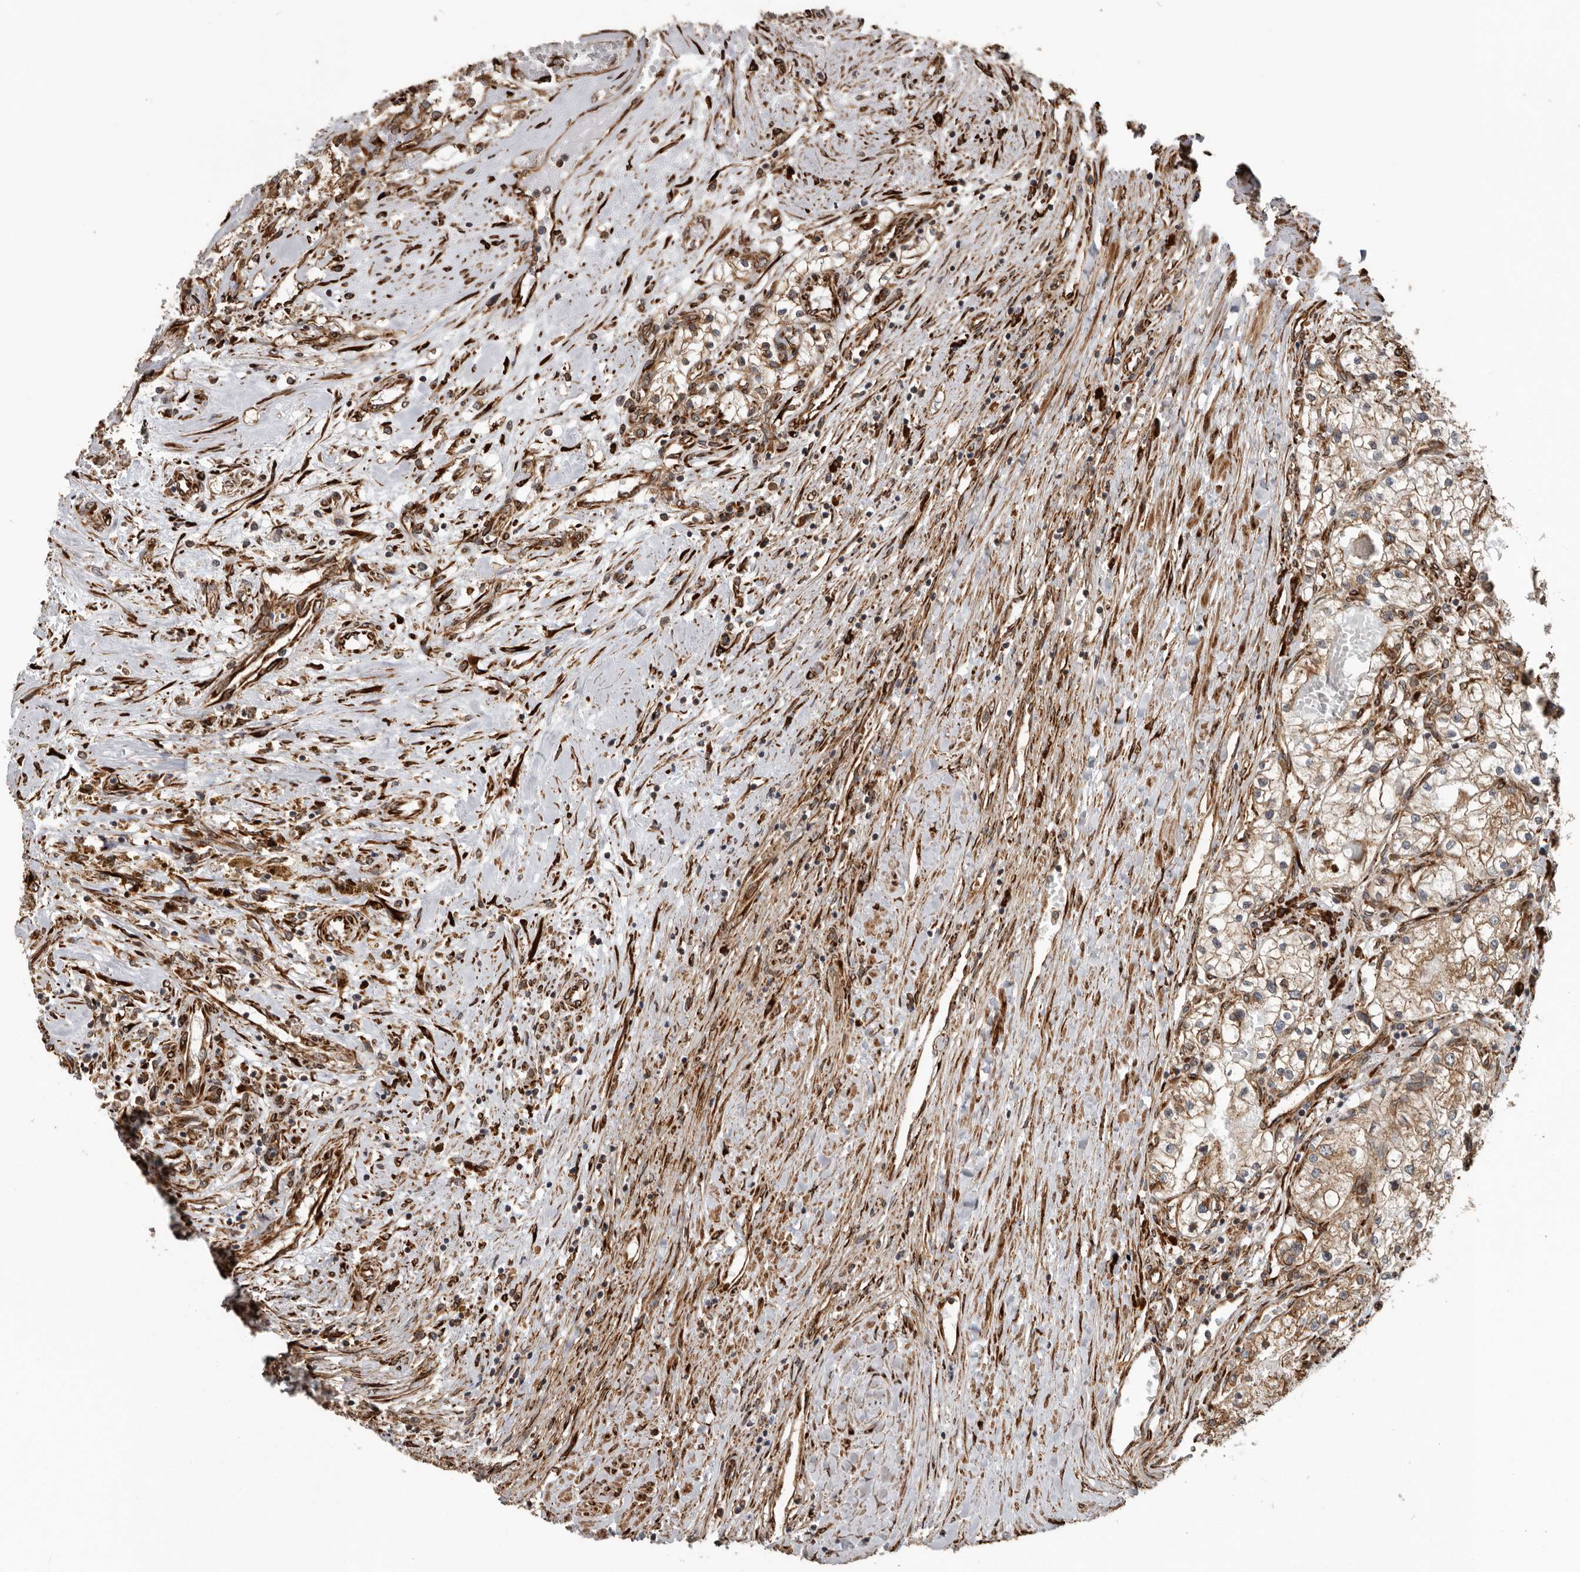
{"staining": {"intensity": "moderate", "quantity": ">75%", "location": "cytoplasmic/membranous"}, "tissue": "renal cancer", "cell_type": "Tumor cells", "image_type": "cancer", "snomed": [{"axis": "morphology", "description": "Normal tissue, NOS"}, {"axis": "morphology", "description": "Adenocarcinoma, NOS"}, {"axis": "topography", "description": "Kidney"}], "caption": "This is a micrograph of immunohistochemistry staining of renal cancer, which shows moderate expression in the cytoplasmic/membranous of tumor cells.", "gene": "CEP350", "patient": {"sex": "male", "age": 68}}